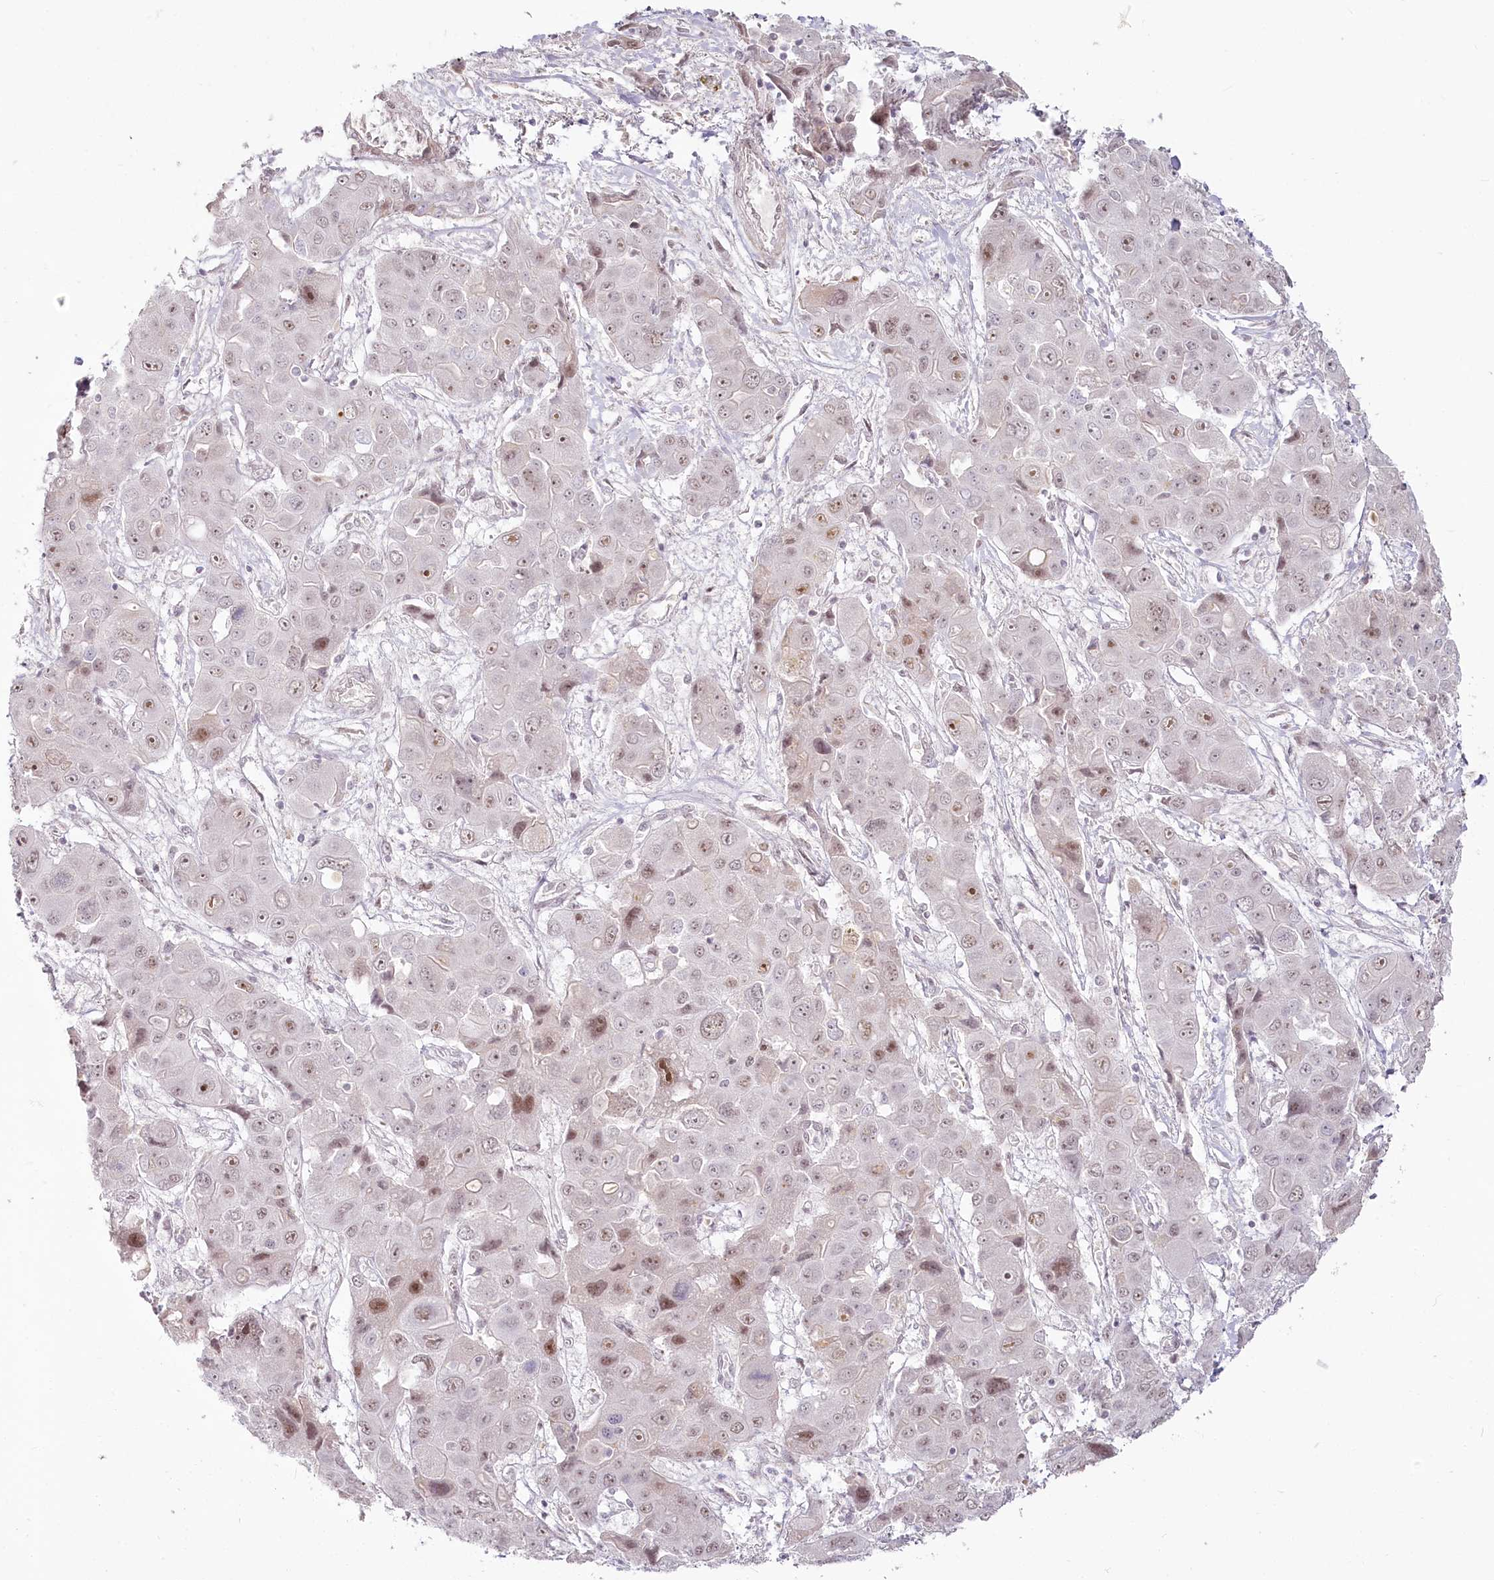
{"staining": {"intensity": "moderate", "quantity": "<25%", "location": "nuclear"}, "tissue": "liver cancer", "cell_type": "Tumor cells", "image_type": "cancer", "snomed": [{"axis": "morphology", "description": "Cholangiocarcinoma"}, {"axis": "topography", "description": "Liver"}], "caption": "The histopathology image displays staining of liver cancer, revealing moderate nuclear protein staining (brown color) within tumor cells.", "gene": "EXOSC7", "patient": {"sex": "male", "age": 67}}